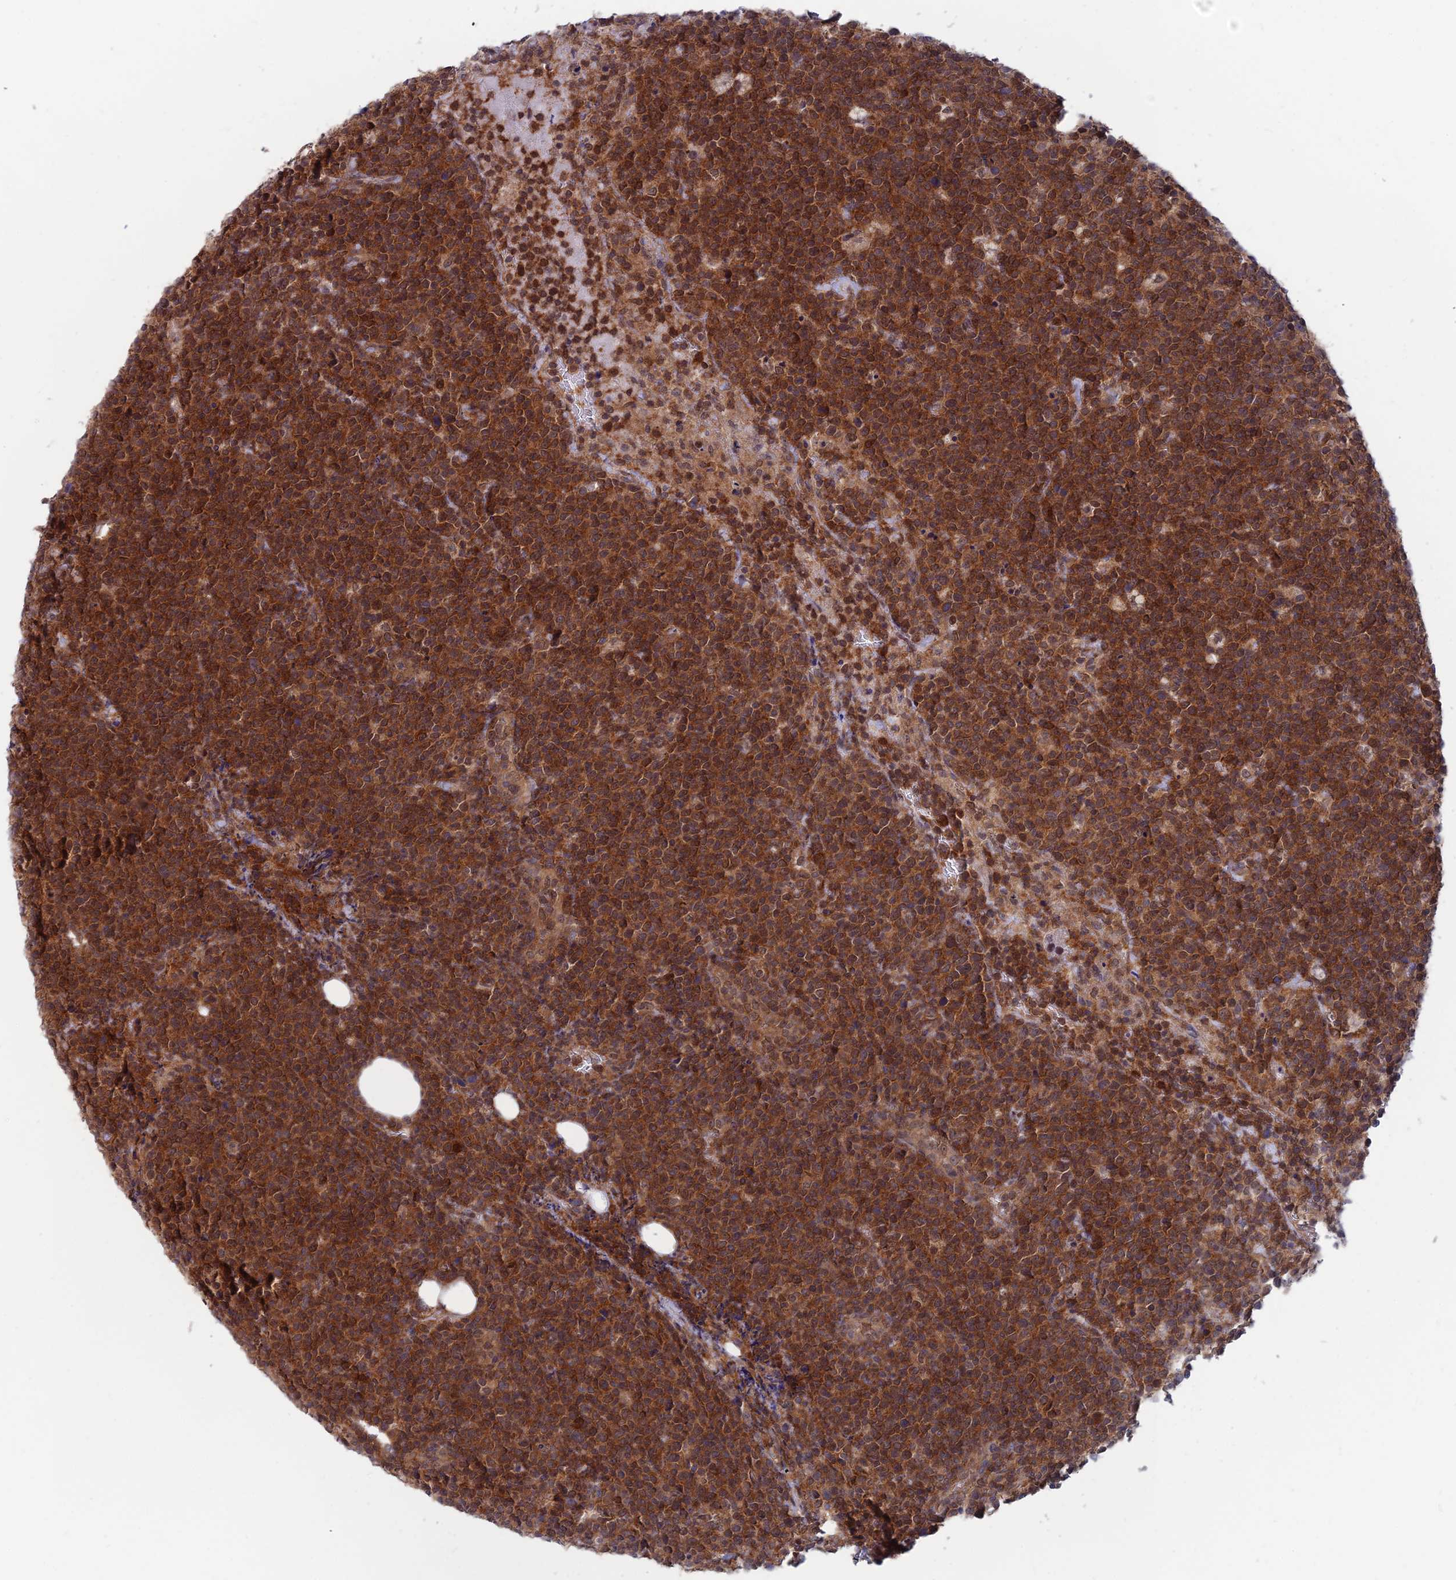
{"staining": {"intensity": "strong", "quantity": ">75%", "location": "cytoplasmic/membranous,nuclear"}, "tissue": "lymphoma", "cell_type": "Tumor cells", "image_type": "cancer", "snomed": [{"axis": "morphology", "description": "Malignant lymphoma, non-Hodgkin's type, High grade"}, {"axis": "topography", "description": "Lymph node"}], "caption": "Protein staining reveals strong cytoplasmic/membranous and nuclear expression in approximately >75% of tumor cells in malignant lymphoma, non-Hodgkin's type (high-grade).", "gene": "IGBP1", "patient": {"sex": "male", "age": 61}}